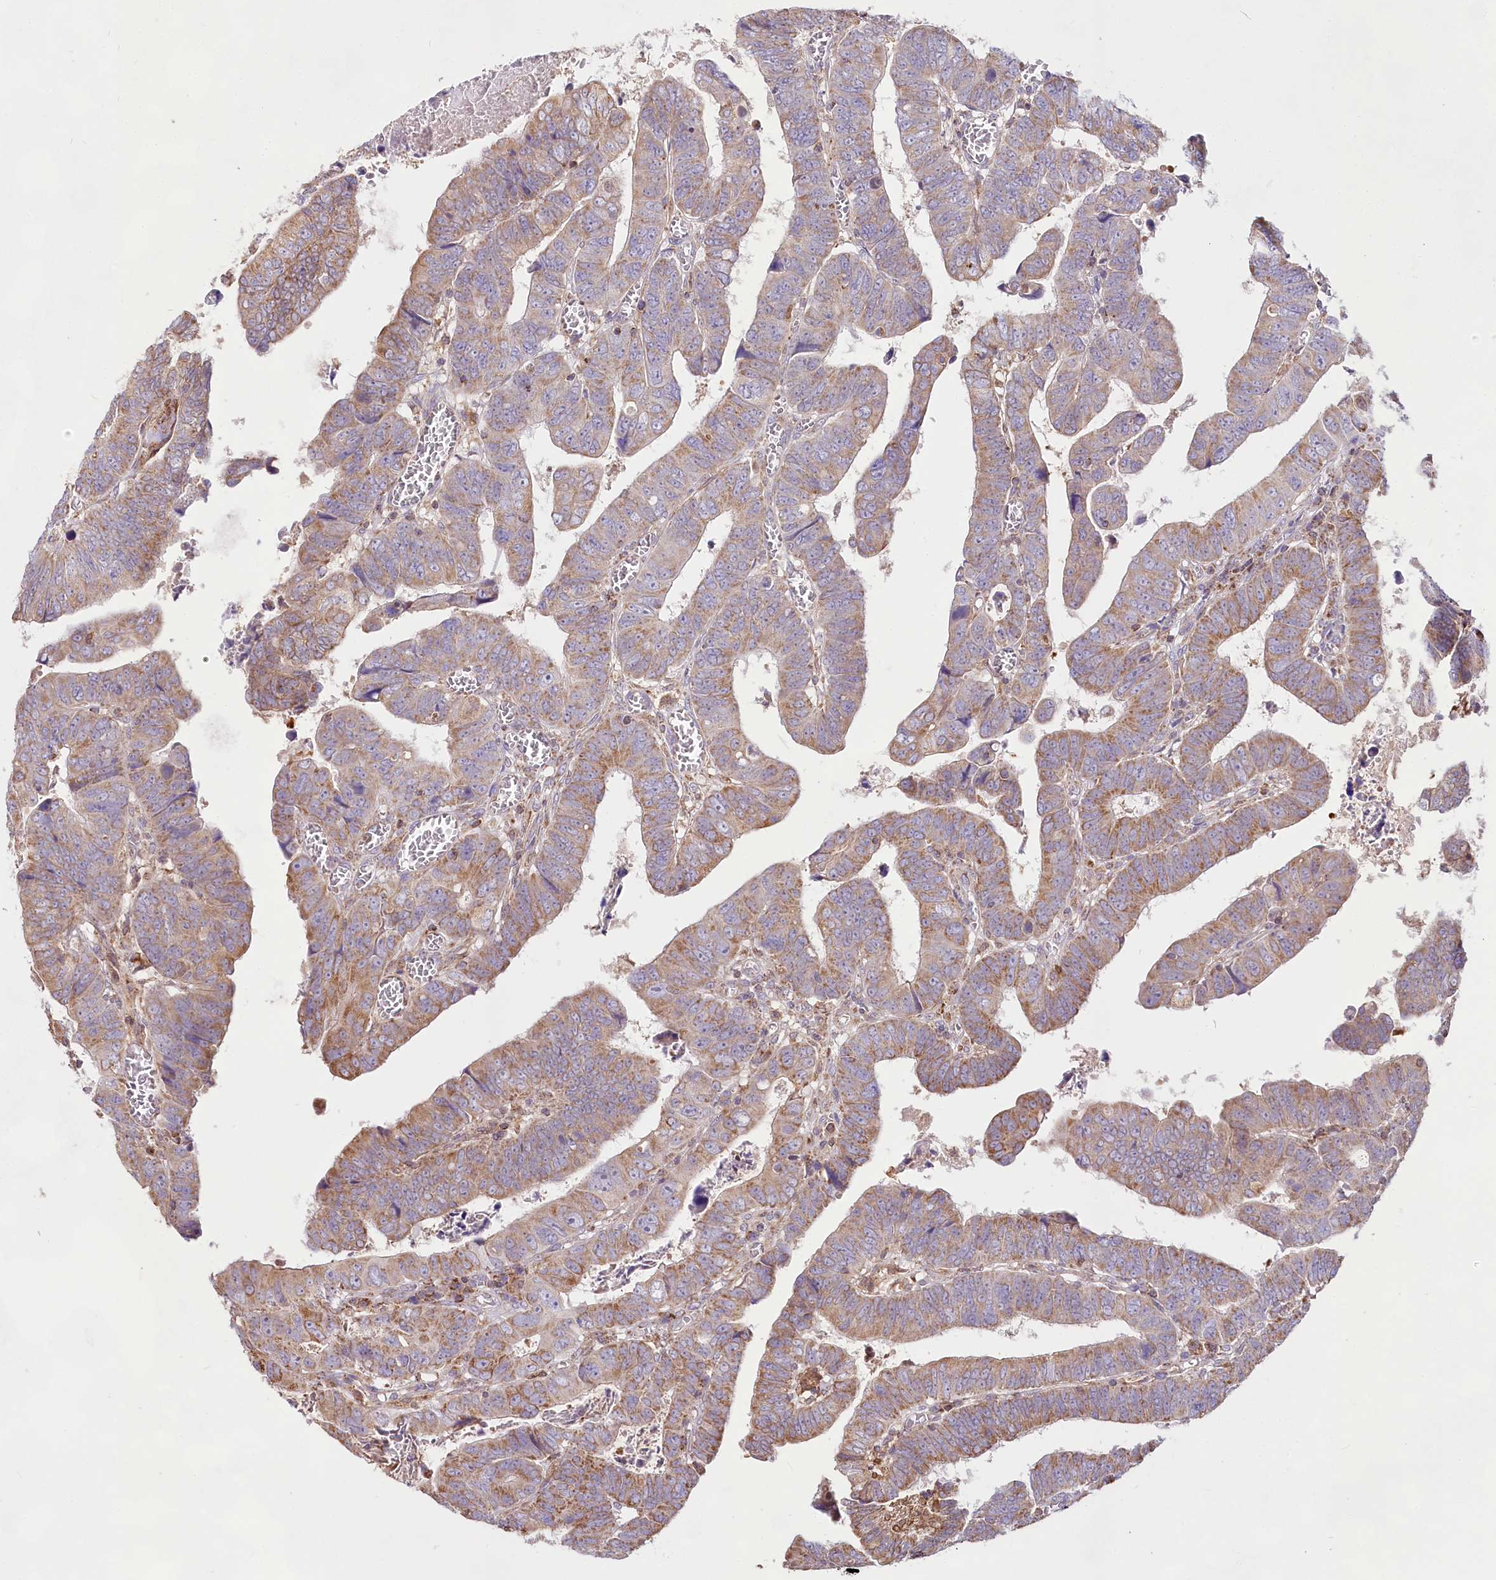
{"staining": {"intensity": "moderate", "quantity": ">75%", "location": "cytoplasmic/membranous"}, "tissue": "colorectal cancer", "cell_type": "Tumor cells", "image_type": "cancer", "snomed": [{"axis": "morphology", "description": "Normal tissue, NOS"}, {"axis": "morphology", "description": "Adenocarcinoma, NOS"}, {"axis": "topography", "description": "Rectum"}], "caption": "Immunohistochemical staining of adenocarcinoma (colorectal) exhibits medium levels of moderate cytoplasmic/membranous protein positivity in approximately >75% of tumor cells.", "gene": "TASOR2", "patient": {"sex": "female", "age": 65}}